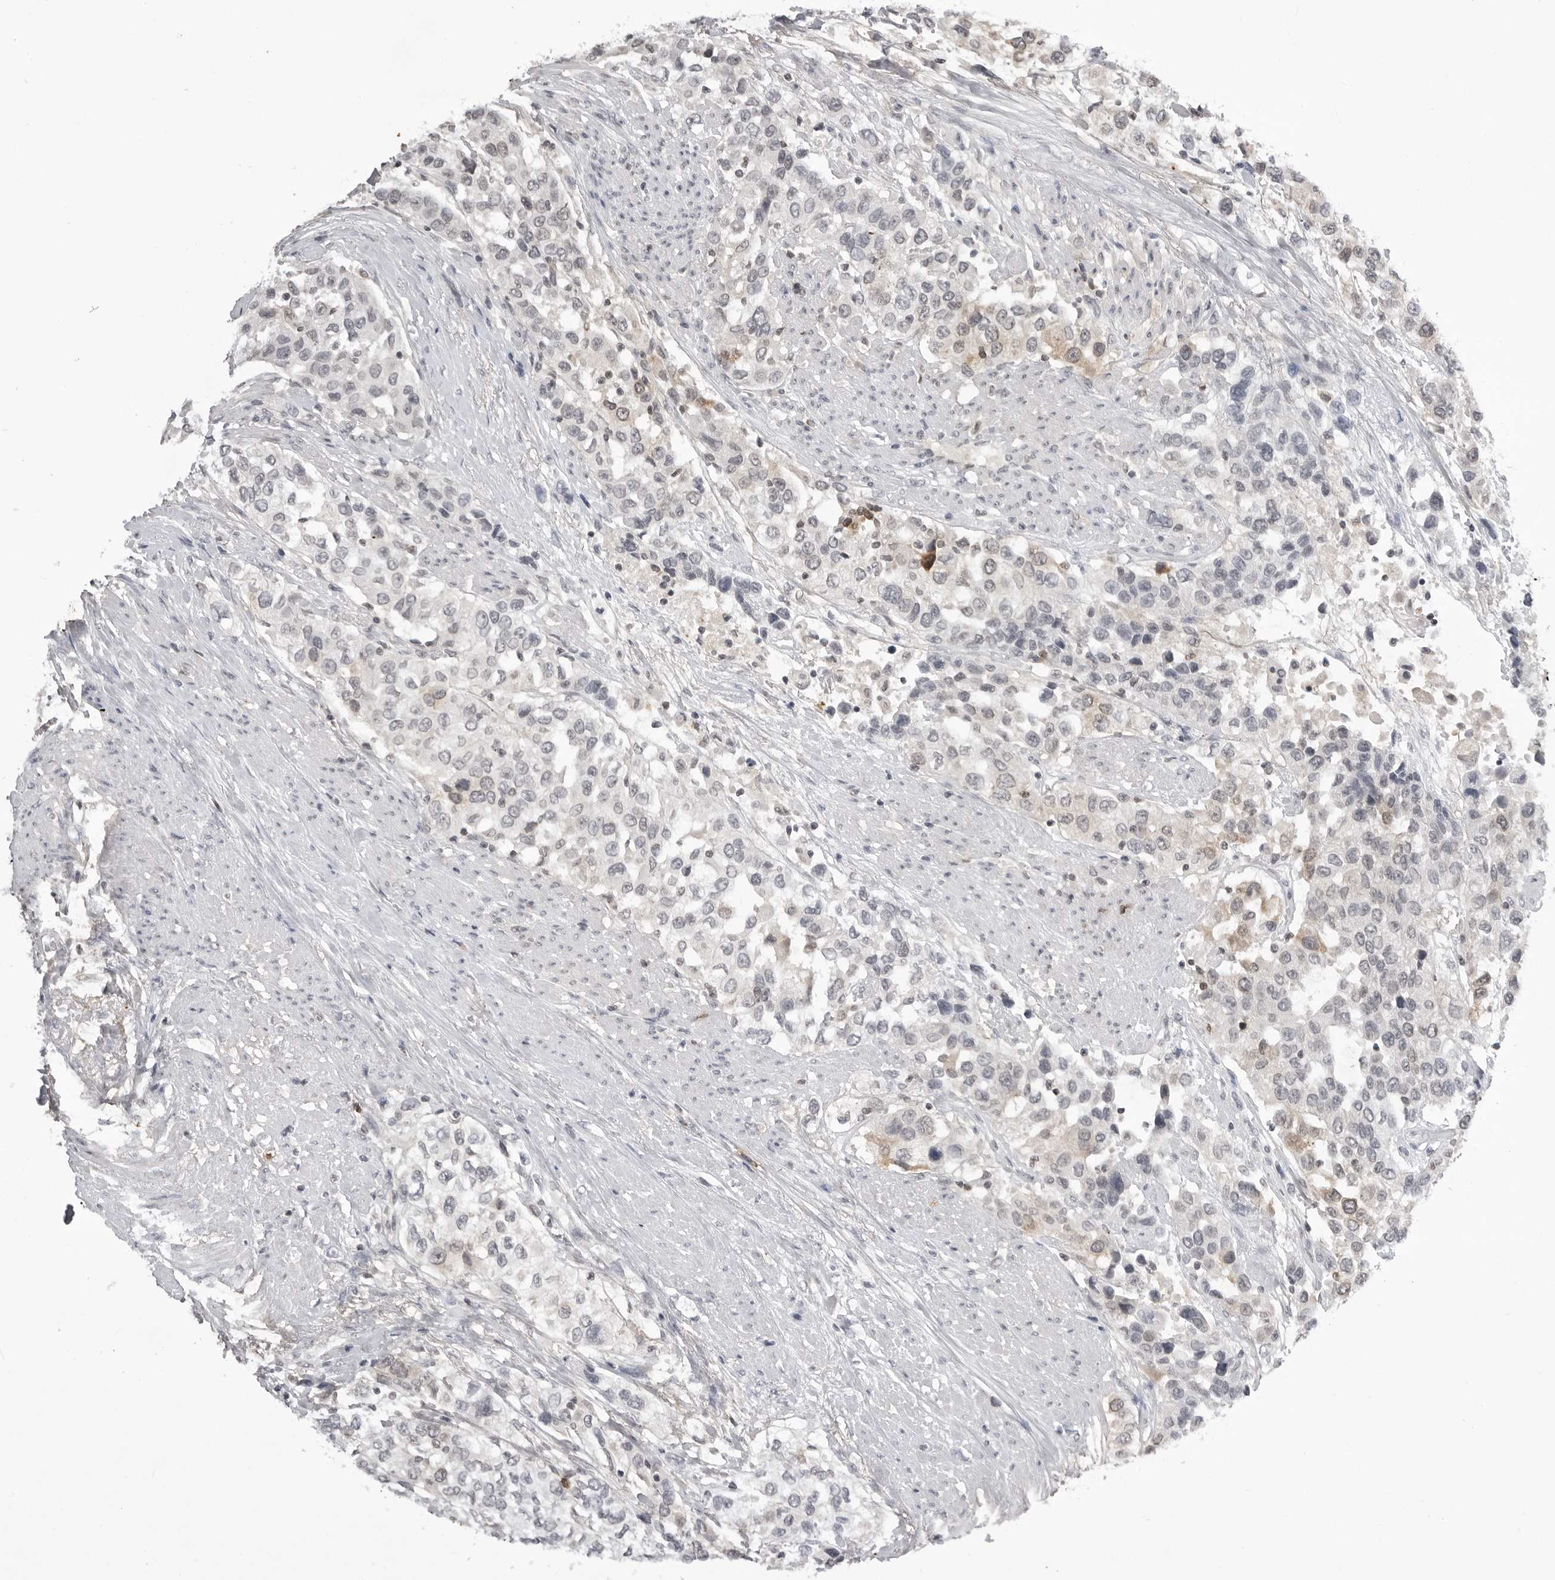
{"staining": {"intensity": "weak", "quantity": "<25%", "location": "cytoplasmic/membranous"}, "tissue": "urothelial cancer", "cell_type": "Tumor cells", "image_type": "cancer", "snomed": [{"axis": "morphology", "description": "Urothelial carcinoma, High grade"}, {"axis": "topography", "description": "Urinary bladder"}], "caption": "DAB immunohistochemical staining of urothelial cancer displays no significant staining in tumor cells. (DAB IHC visualized using brightfield microscopy, high magnification).", "gene": "RRM1", "patient": {"sex": "female", "age": 80}}